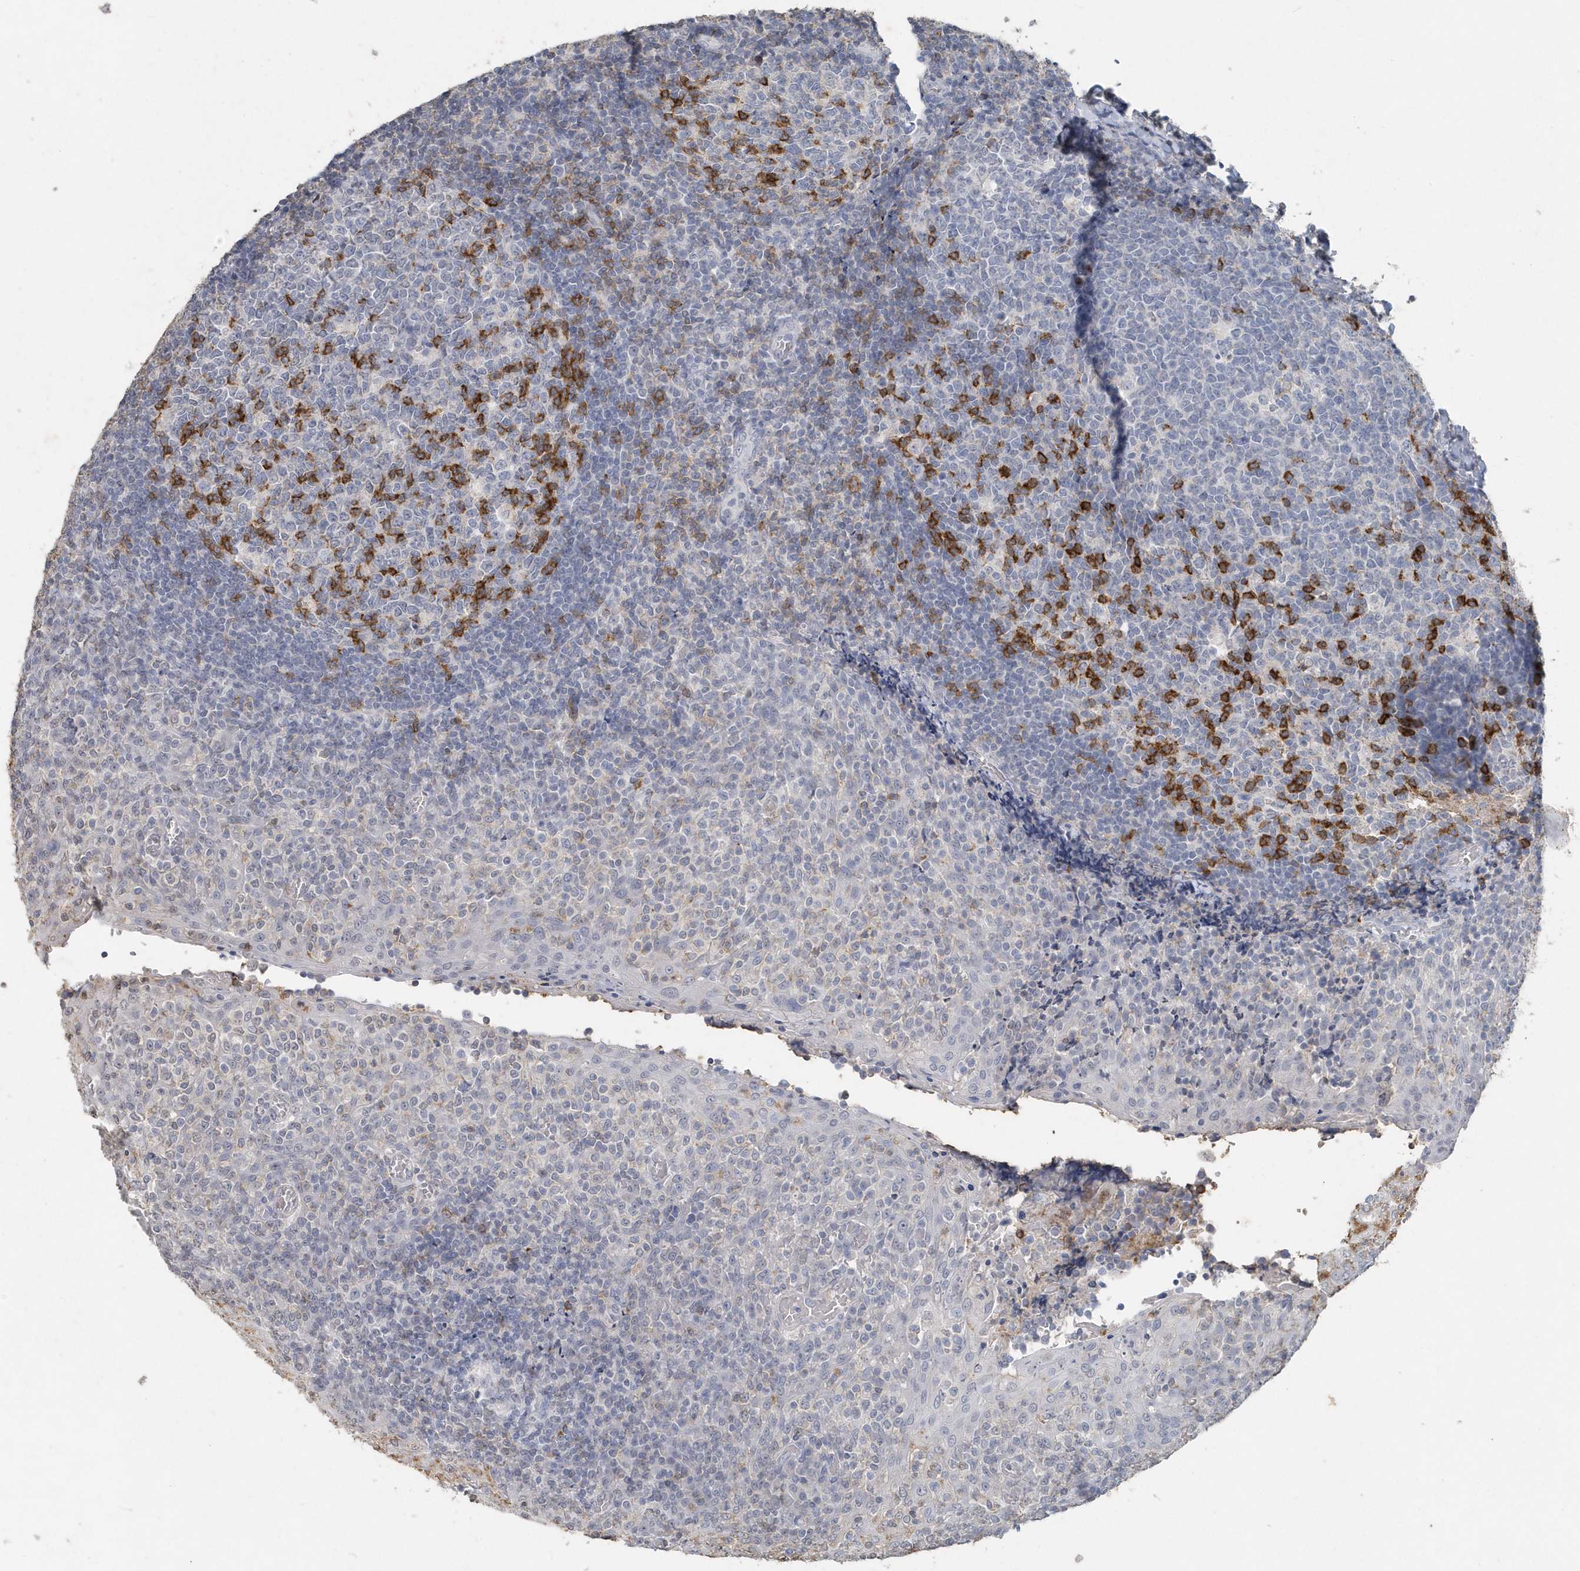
{"staining": {"intensity": "strong", "quantity": "<25%", "location": "cytoplasmic/membranous"}, "tissue": "tonsil", "cell_type": "Germinal center cells", "image_type": "normal", "snomed": [{"axis": "morphology", "description": "Normal tissue, NOS"}, {"axis": "topography", "description": "Tonsil"}], "caption": "A high-resolution micrograph shows immunohistochemistry (IHC) staining of benign tonsil, which displays strong cytoplasmic/membranous positivity in about <25% of germinal center cells. (brown staining indicates protein expression, while blue staining denotes nuclei).", "gene": "PDCD1", "patient": {"sex": "female", "age": 19}}